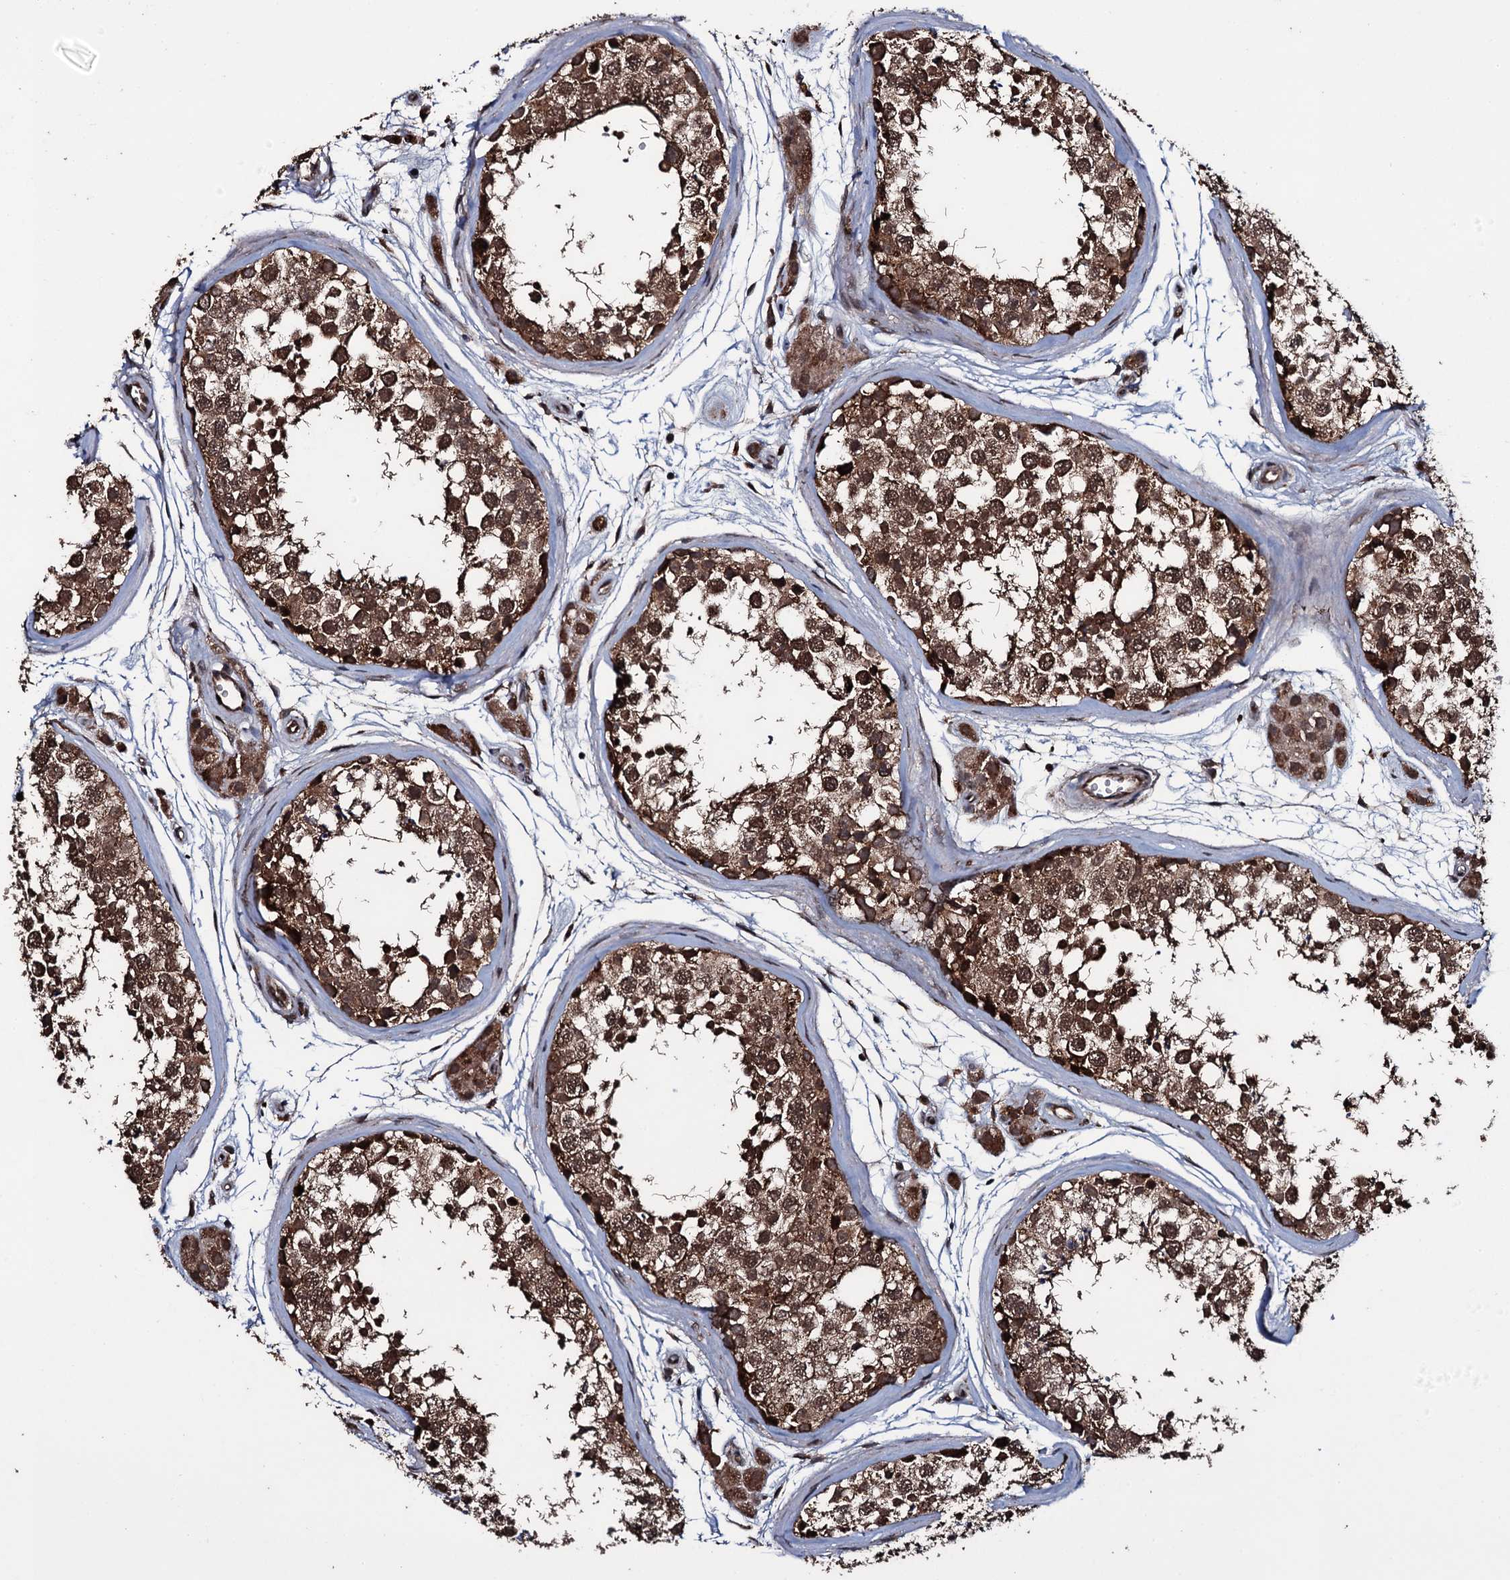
{"staining": {"intensity": "strong", "quantity": ">75%", "location": "cytoplasmic/membranous,nuclear"}, "tissue": "testis", "cell_type": "Cells in seminiferous ducts", "image_type": "normal", "snomed": [{"axis": "morphology", "description": "Normal tissue, NOS"}, {"axis": "topography", "description": "Testis"}], "caption": "Protein expression analysis of unremarkable human testis reveals strong cytoplasmic/membranous,nuclear positivity in approximately >75% of cells in seminiferous ducts.", "gene": "MRPS31", "patient": {"sex": "male", "age": 56}}